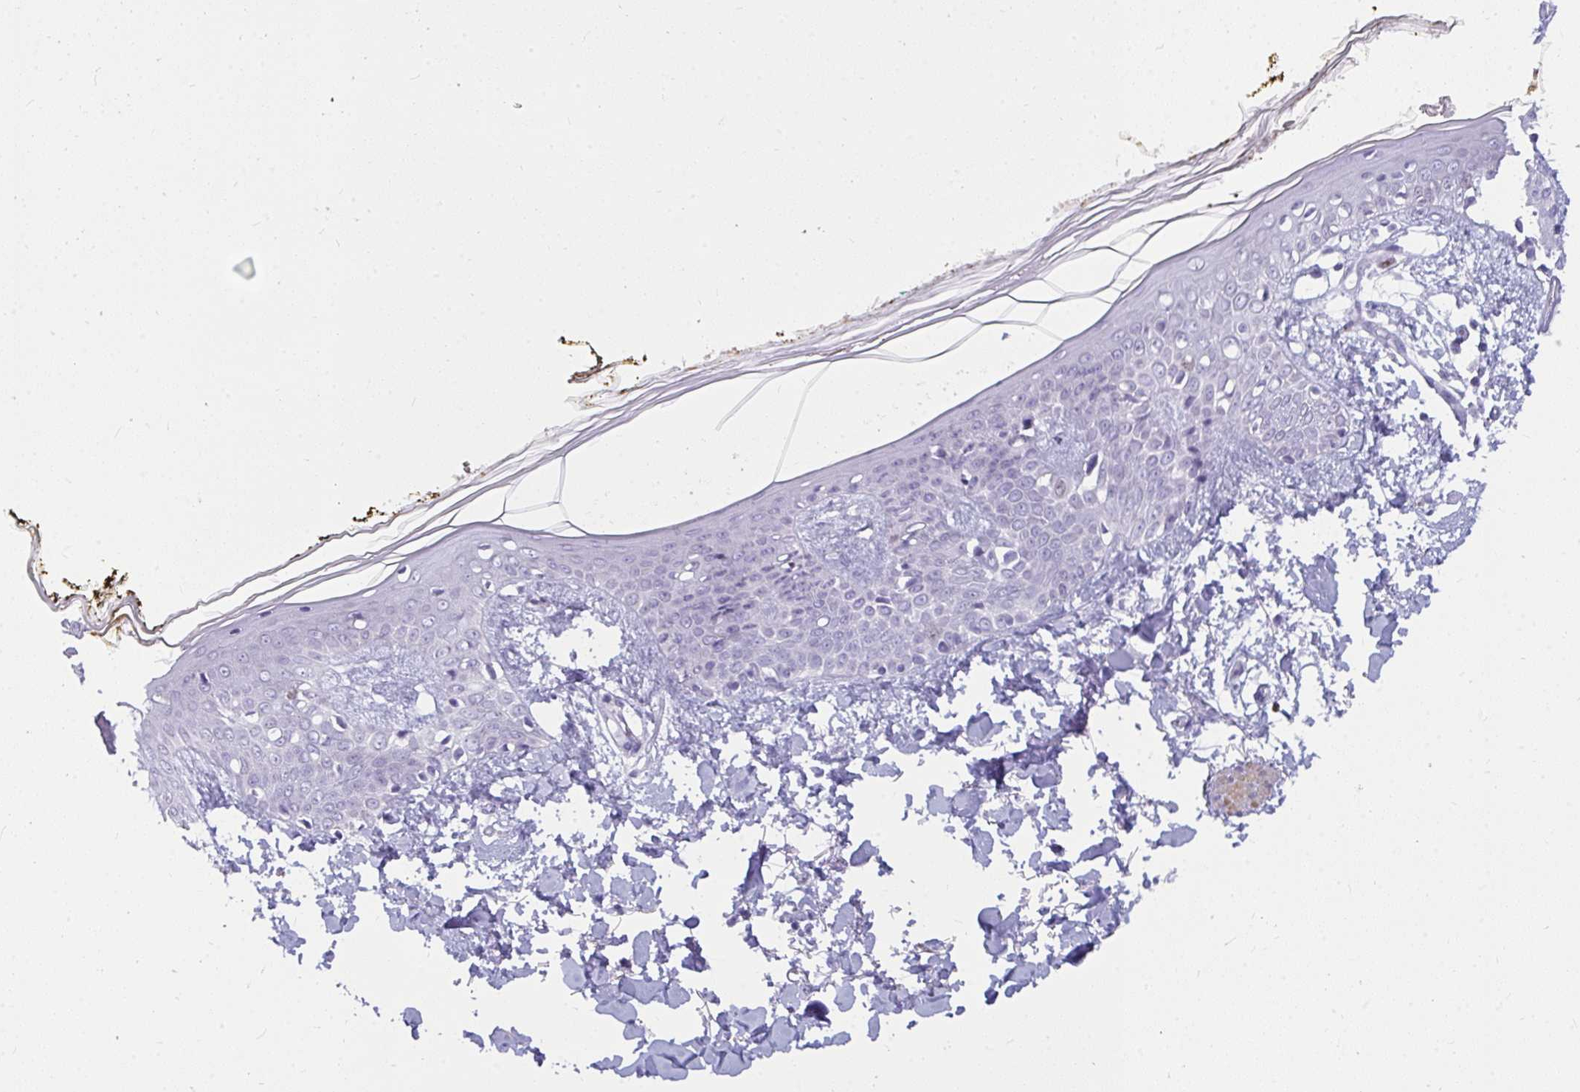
{"staining": {"intensity": "negative", "quantity": "none", "location": "none"}, "tissue": "skin", "cell_type": "Fibroblasts", "image_type": "normal", "snomed": [{"axis": "morphology", "description": "Normal tissue, NOS"}, {"axis": "topography", "description": "Skin"}], "caption": "Immunohistochemistry of unremarkable skin displays no positivity in fibroblasts.", "gene": "SUZ12", "patient": {"sex": "female", "age": 34}}